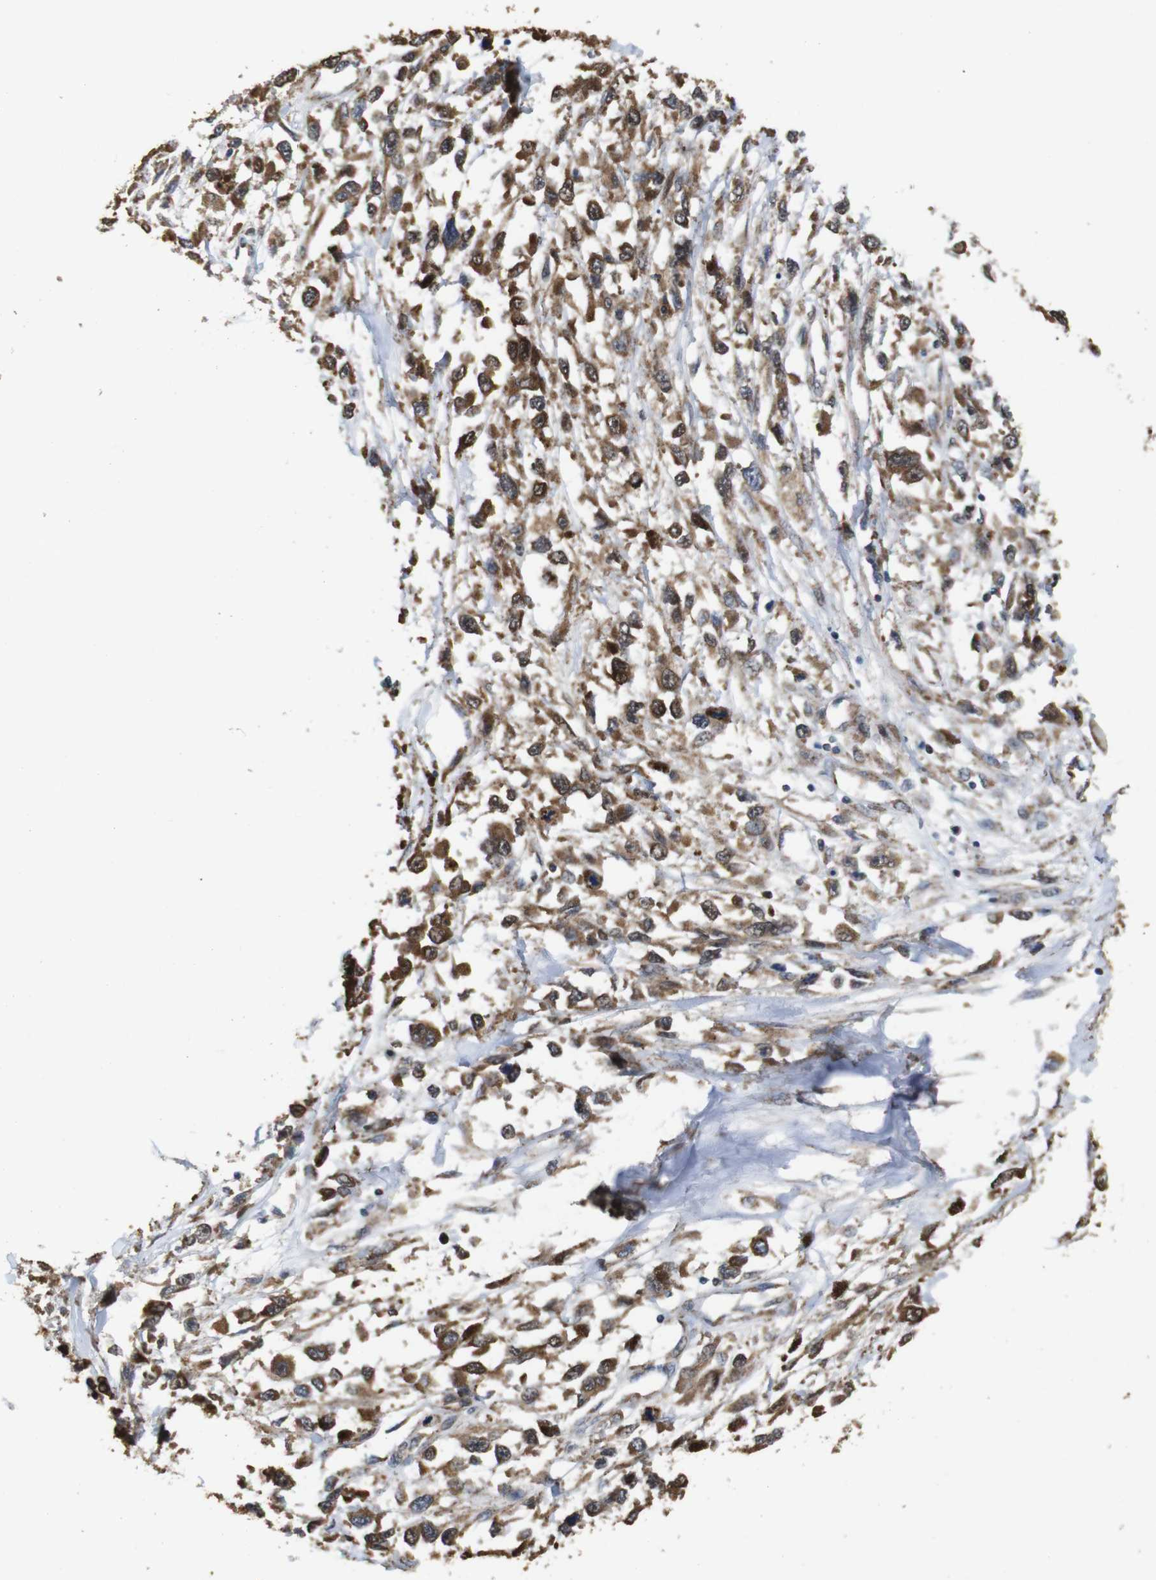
{"staining": {"intensity": "moderate", "quantity": ">75%", "location": "cytoplasmic/membranous"}, "tissue": "melanoma", "cell_type": "Tumor cells", "image_type": "cancer", "snomed": [{"axis": "morphology", "description": "Malignant melanoma, Metastatic site"}, {"axis": "topography", "description": "Lymph node"}], "caption": "Protein positivity by IHC displays moderate cytoplasmic/membranous positivity in about >75% of tumor cells in melanoma. (DAB = brown stain, brightfield microscopy at high magnification).", "gene": "SNN", "patient": {"sex": "male", "age": 59}}